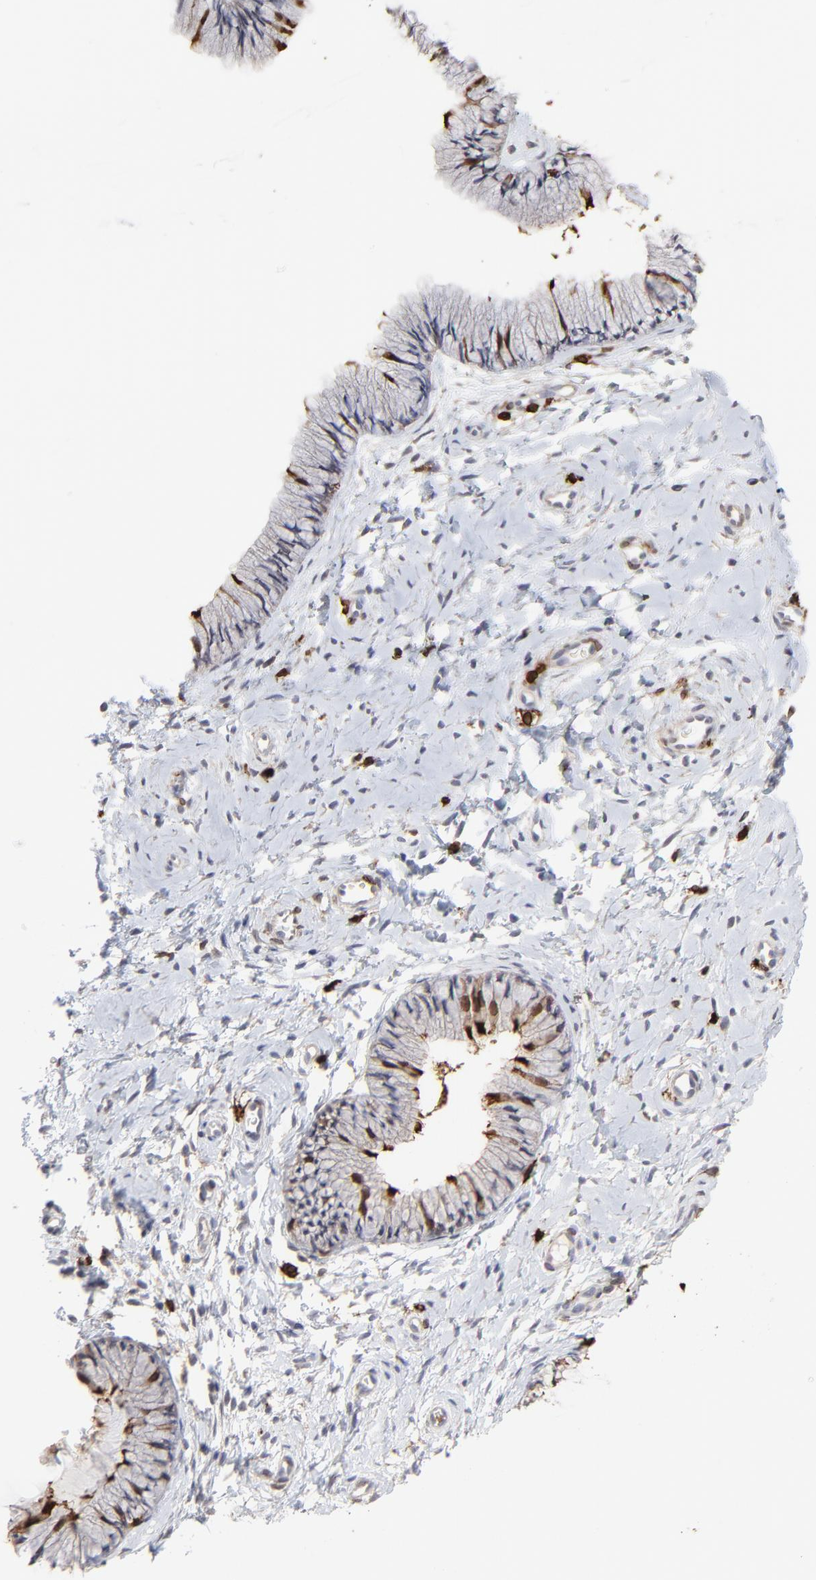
{"staining": {"intensity": "moderate", "quantity": "<25%", "location": "cytoplasmic/membranous,nuclear"}, "tissue": "cervix", "cell_type": "Glandular cells", "image_type": "normal", "snomed": [{"axis": "morphology", "description": "Normal tissue, NOS"}, {"axis": "topography", "description": "Cervix"}], "caption": "IHC of normal human cervix shows low levels of moderate cytoplasmic/membranous,nuclear positivity in approximately <25% of glandular cells.", "gene": "SLC6A14", "patient": {"sex": "female", "age": 46}}